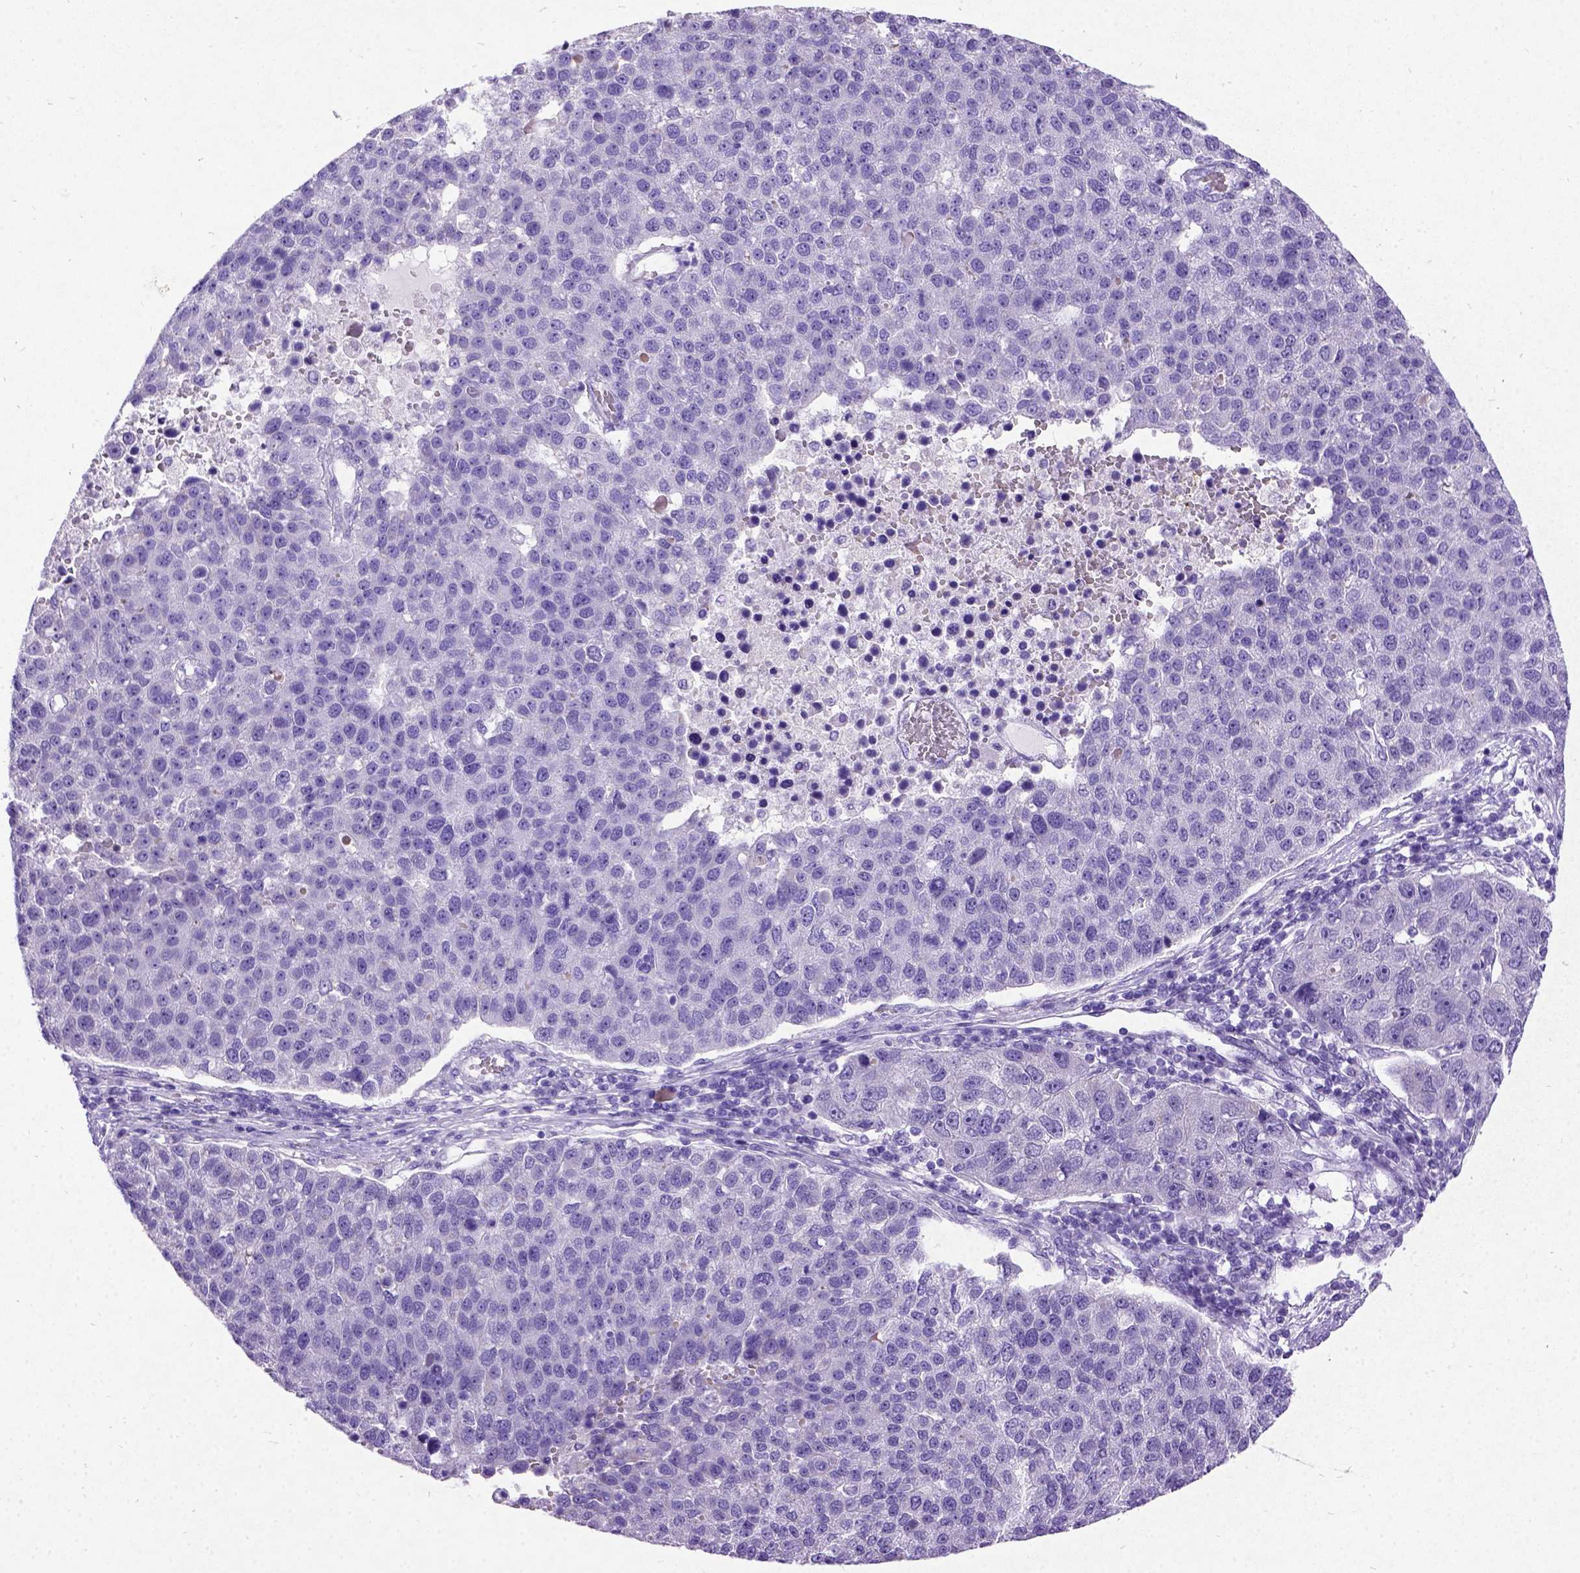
{"staining": {"intensity": "negative", "quantity": "none", "location": "none"}, "tissue": "pancreatic cancer", "cell_type": "Tumor cells", "image_type": "cancer", "snomed": [{"axis": "morphology", "description": "Adenocarcinoma, NOS"}, {"axis": "topography", "description": "Pancreas"}], "caption": "Tumor cells show no significant positivity in adenocarcinoma (pancreatic).", "gene": "NEUROD4", "patient": {"sex": "female", "age": 61}}